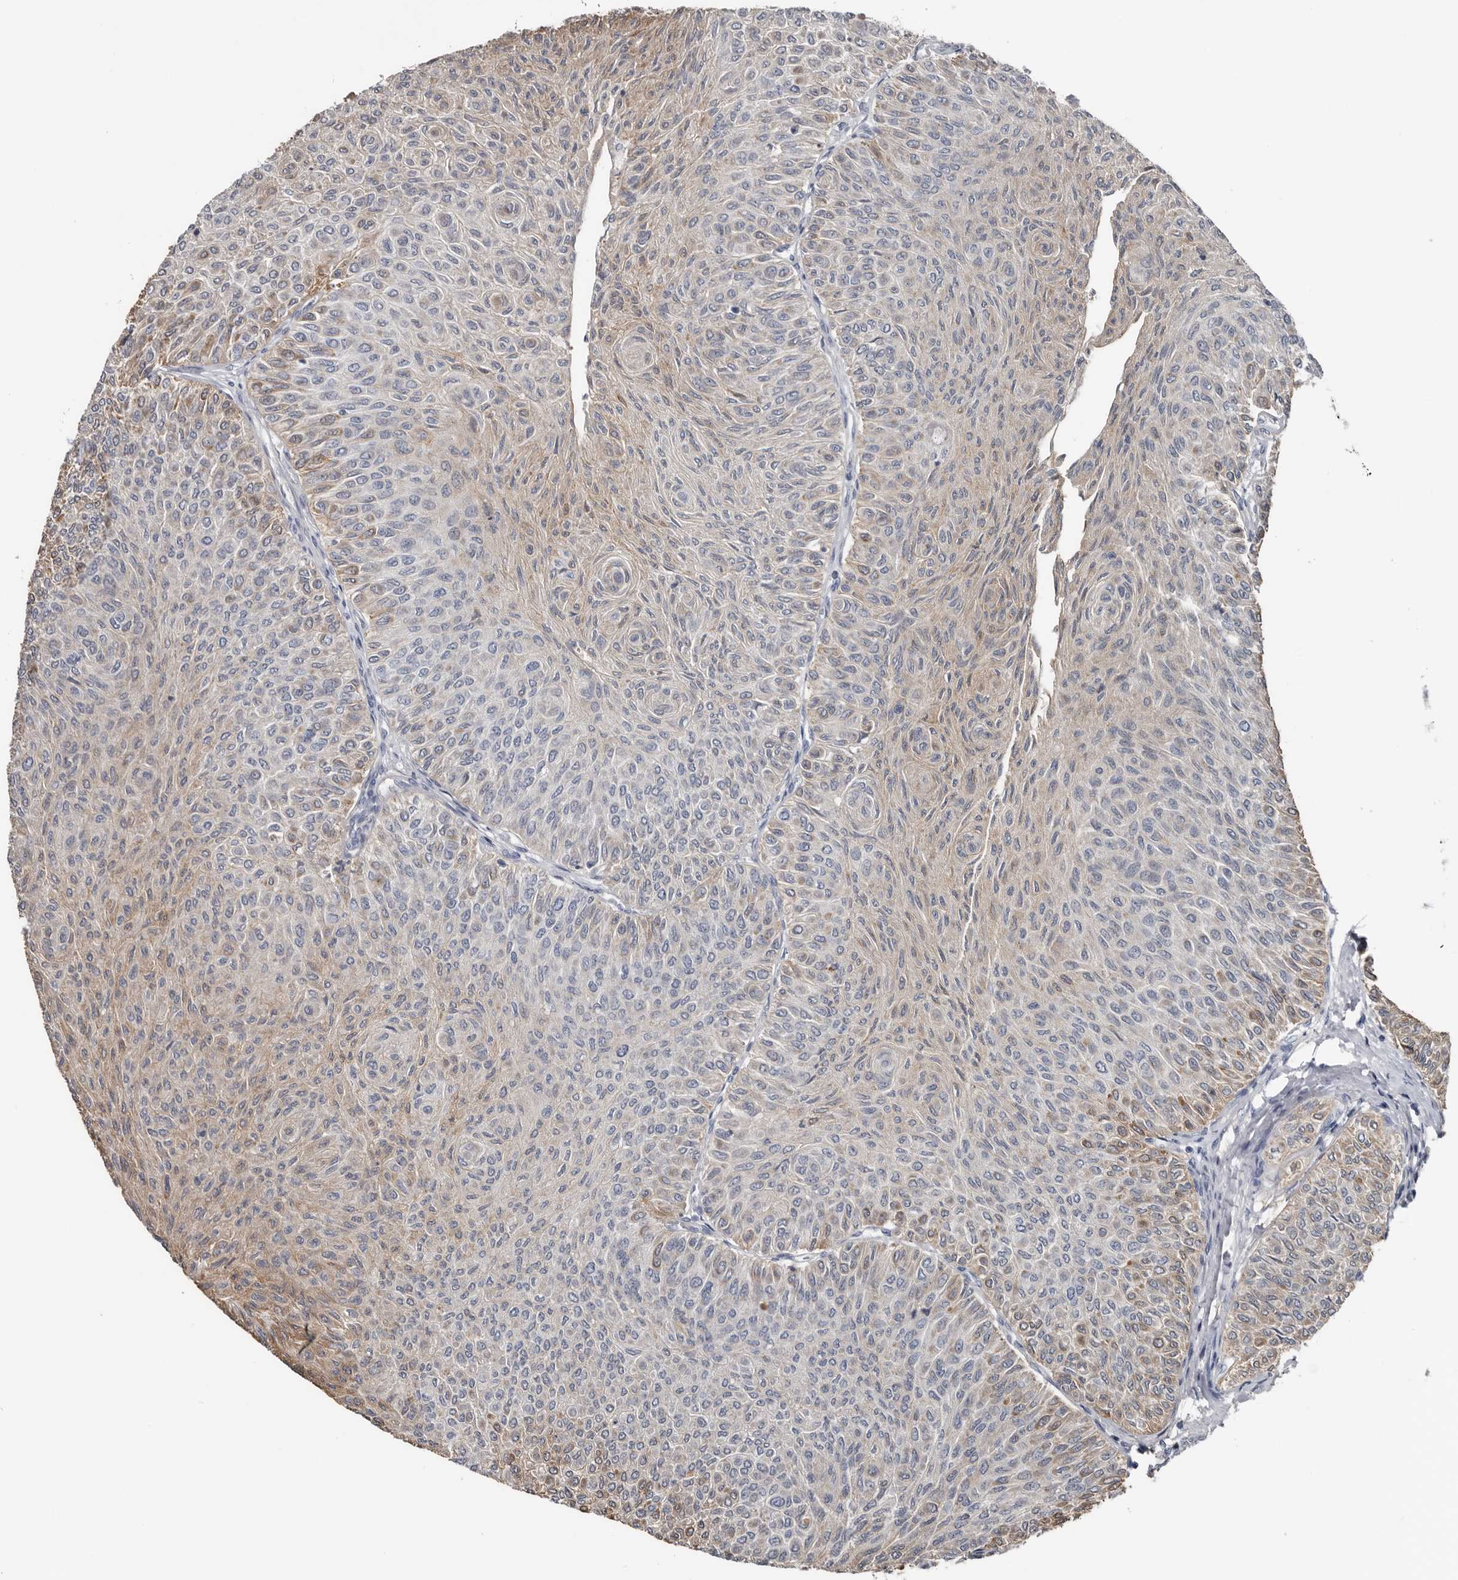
{"staining": {"intensity": "weak", "quantity": "<25%", "location": "cytoplasmic/membranous"}, "tissue": "urothelial cancer", "cell_type": "Tumor cells", "image_type": "cancer", "snomed": [{"axis": "morphology", "description": "Urothelial carcinoma, Low grade"}, {"axis": "topography", "description": "Urinary bladder"}], "caption": "An immunohistochemistry (IHC) photomicrograph of urothelial cancer is shown. There is no staining in tumor cells of urothelial cancer. (Immunohistochemistry, brightfield microscopy, high magnification).", "gene": "FABP7", "patient": {"sex": "male", "age": 78}}